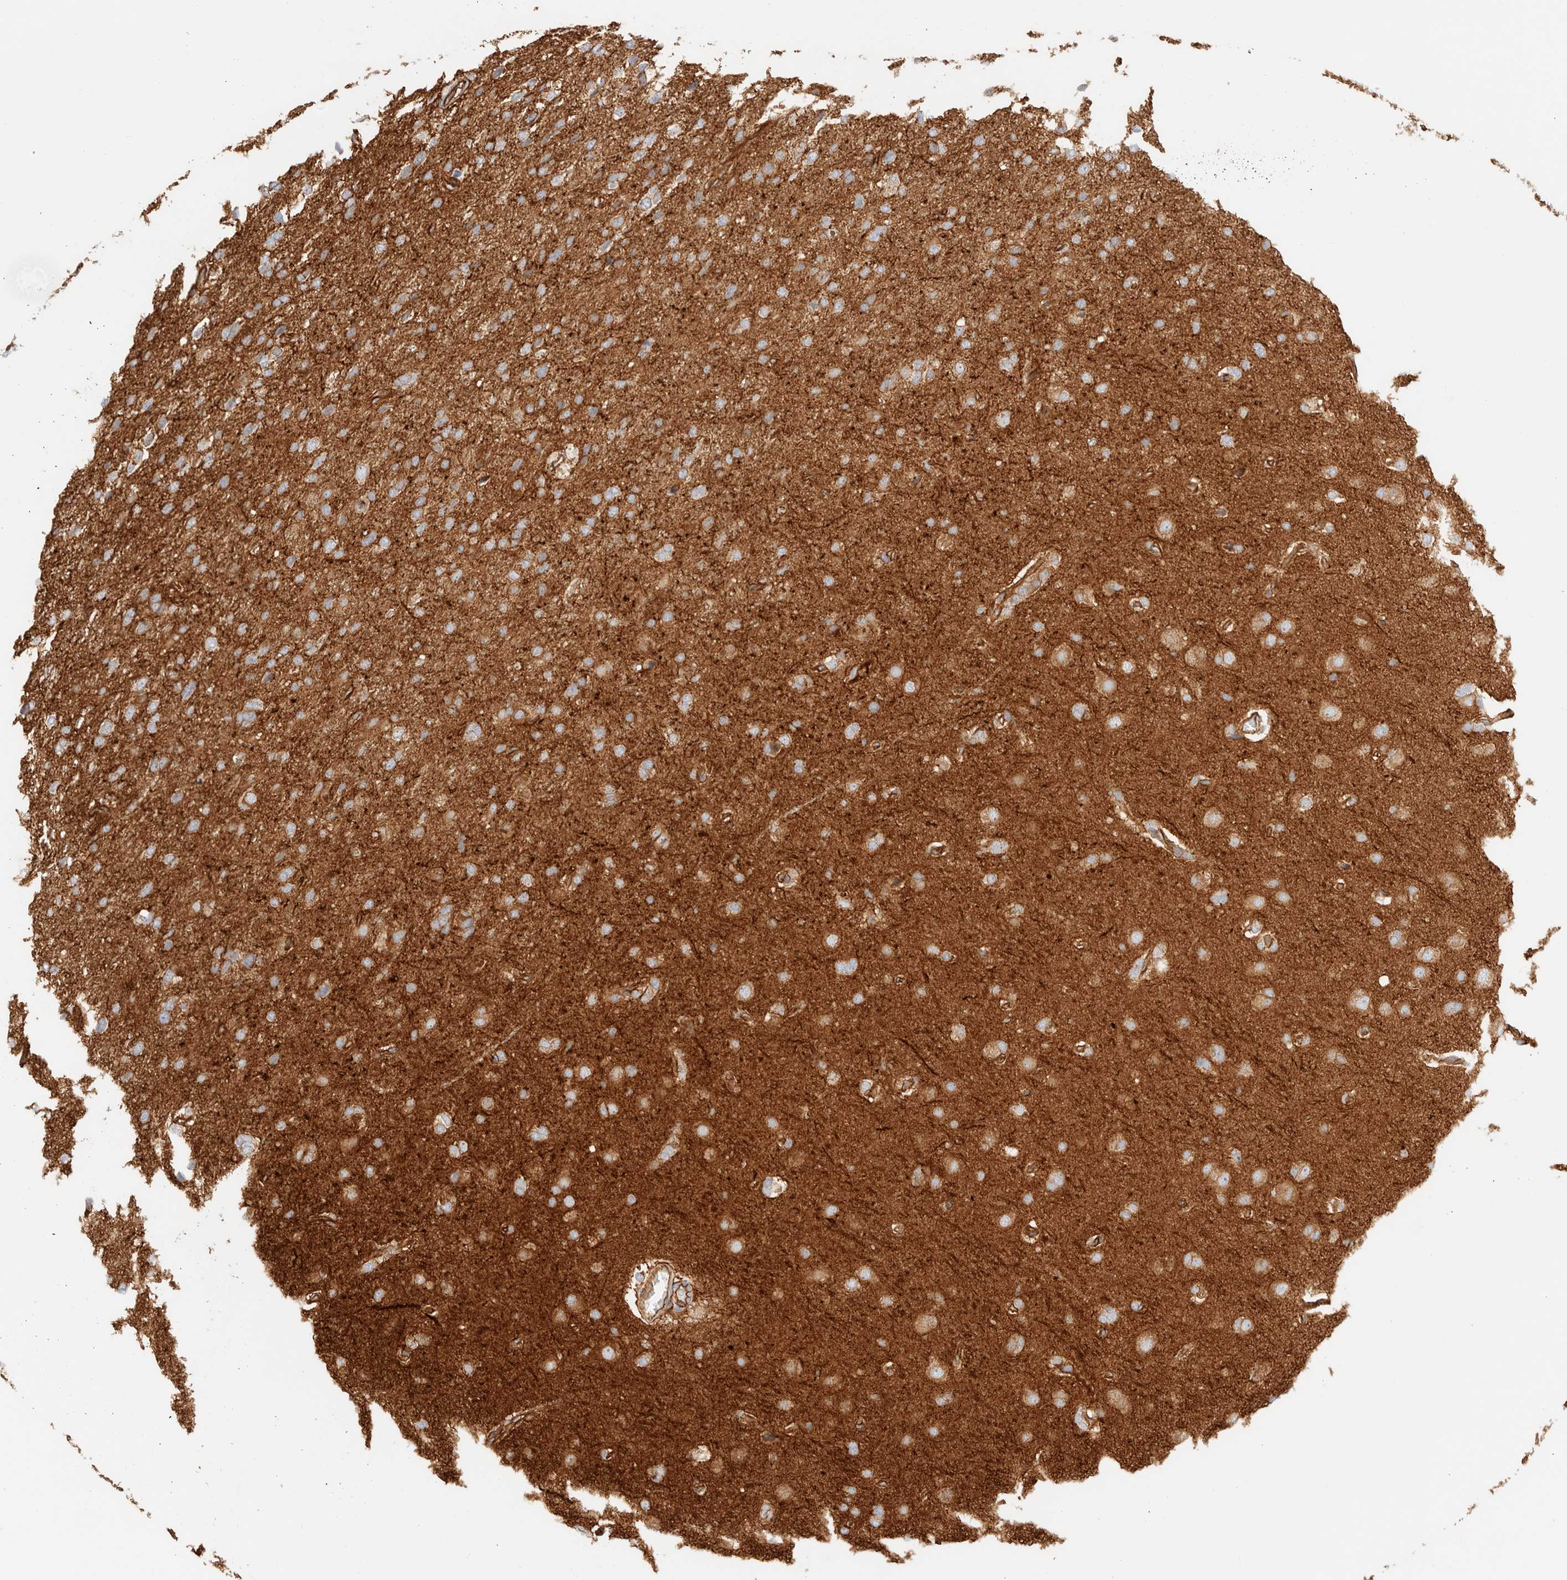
{"staining": {"intensity": "moderate", "quantity": ">75%", "location": "cytoplasmic/membranous"}, "tissue": "glioma", "cell_type": "Tumor cells", "image_type": "cancer", "snomed": [{"axis": "morphology", "description": "Glioma, malignant, High grade"}, {"axis": "topography", "description": "Brain"}], "caption": "Moderate cytoplasmic/membranous staining for a protein is present in about >75% of tumor cells of malignant high-grade glioma using immunohistochemistry.", "gene": "CYB5R4", "patient": {"sex": "female", "age": 58}}